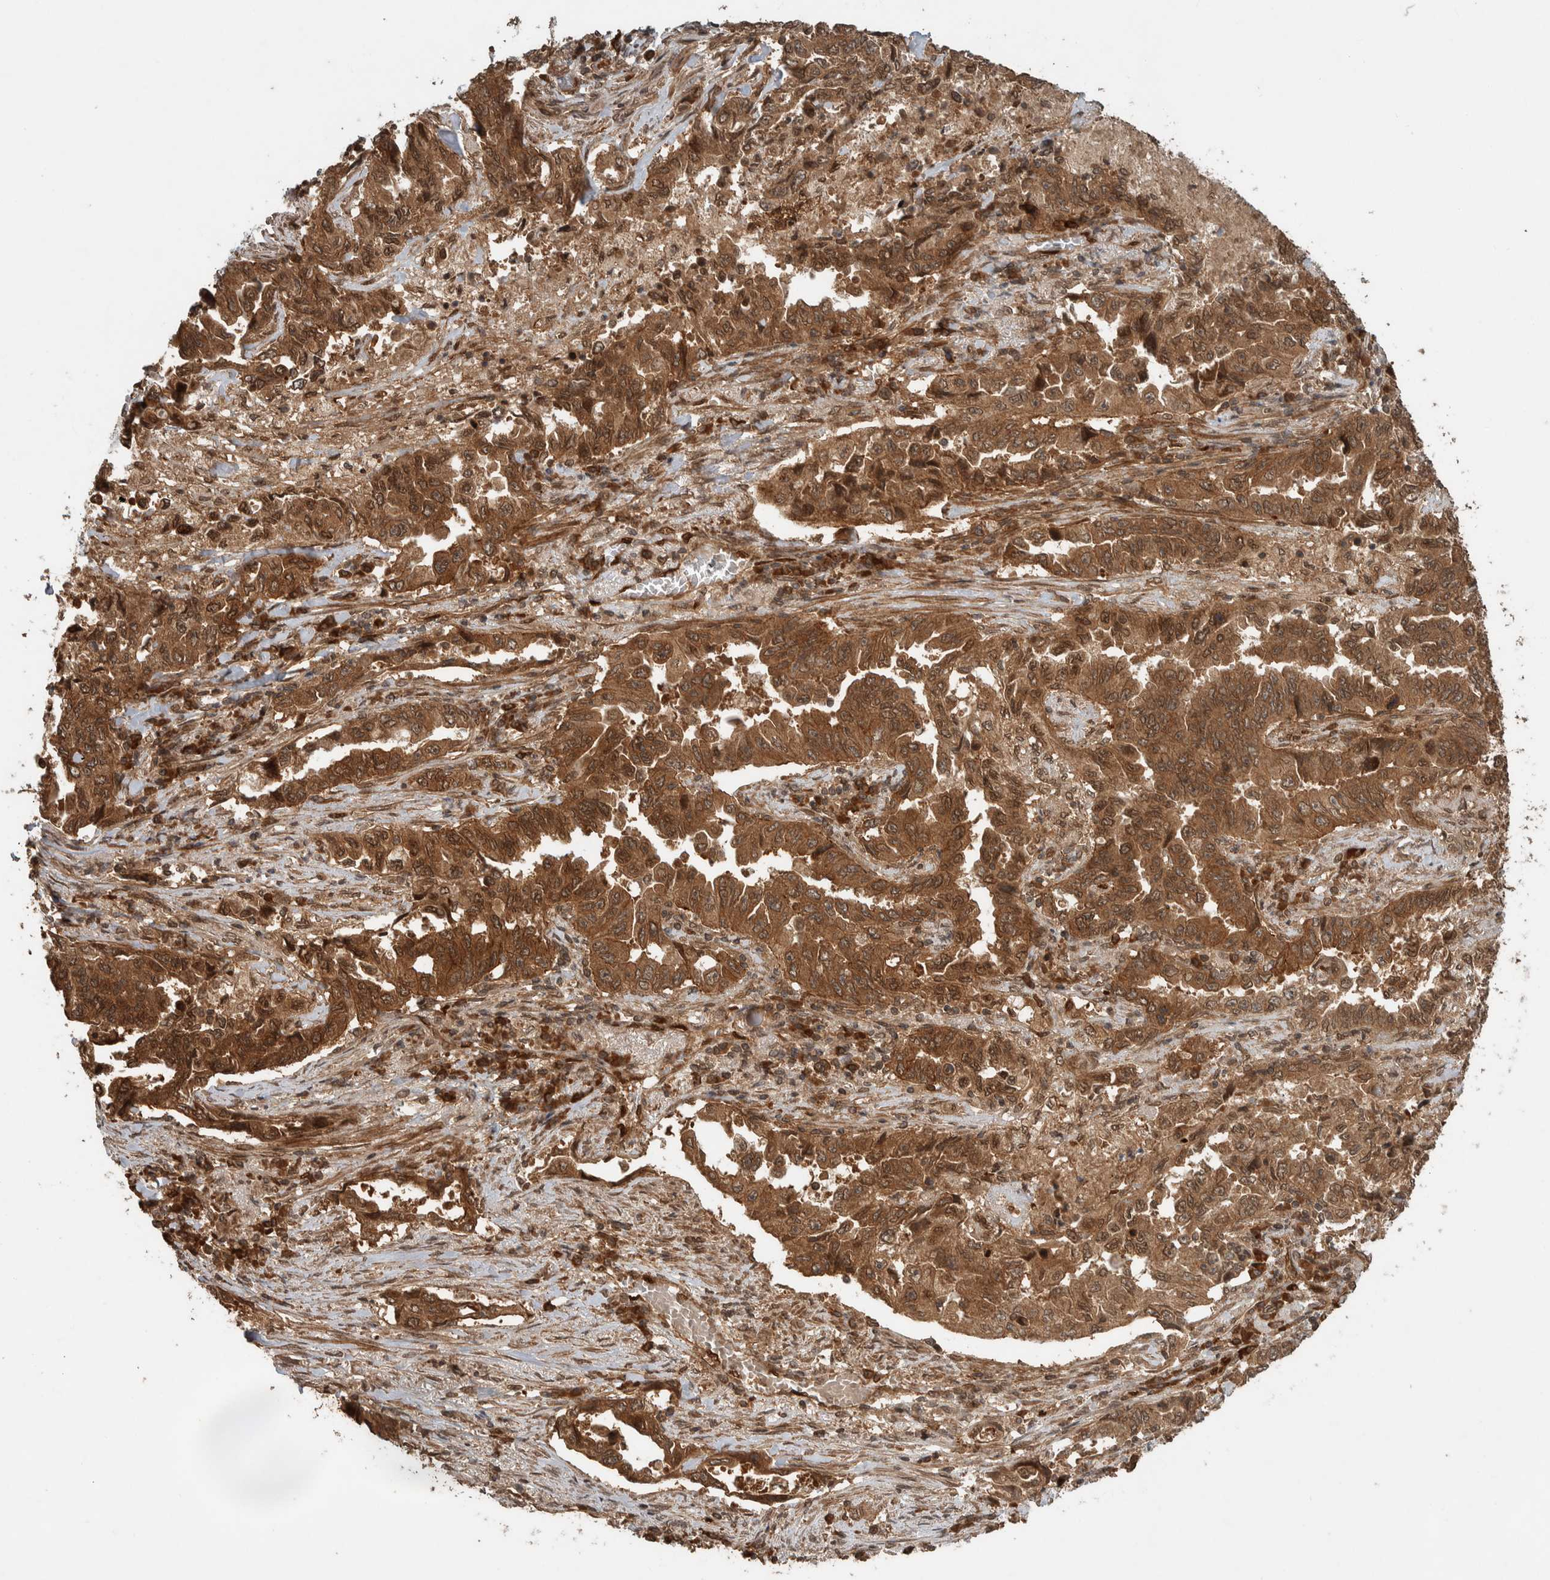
{"staining": {"intensity": "strong", "quantity": ">75%", "location": "cytoplasmic/membranous"}, "tissue": "lung cancer", "cell_type": "Tumor cells", "image_type": "cancer", "snomed": [{"axis": "morphology", "description": "Adenocarcinoma, NOS"}, {"axis": "topography", "description": "Lung"}], "caption": "About >75% of tumor cells in human lung adenocarcinoma show strong cytoplasmic/membranous protein expression as visualized by brown immunohistochemical staining.", "gene": "CNTROB", "patient": {"sex": "female", "age": 51}}